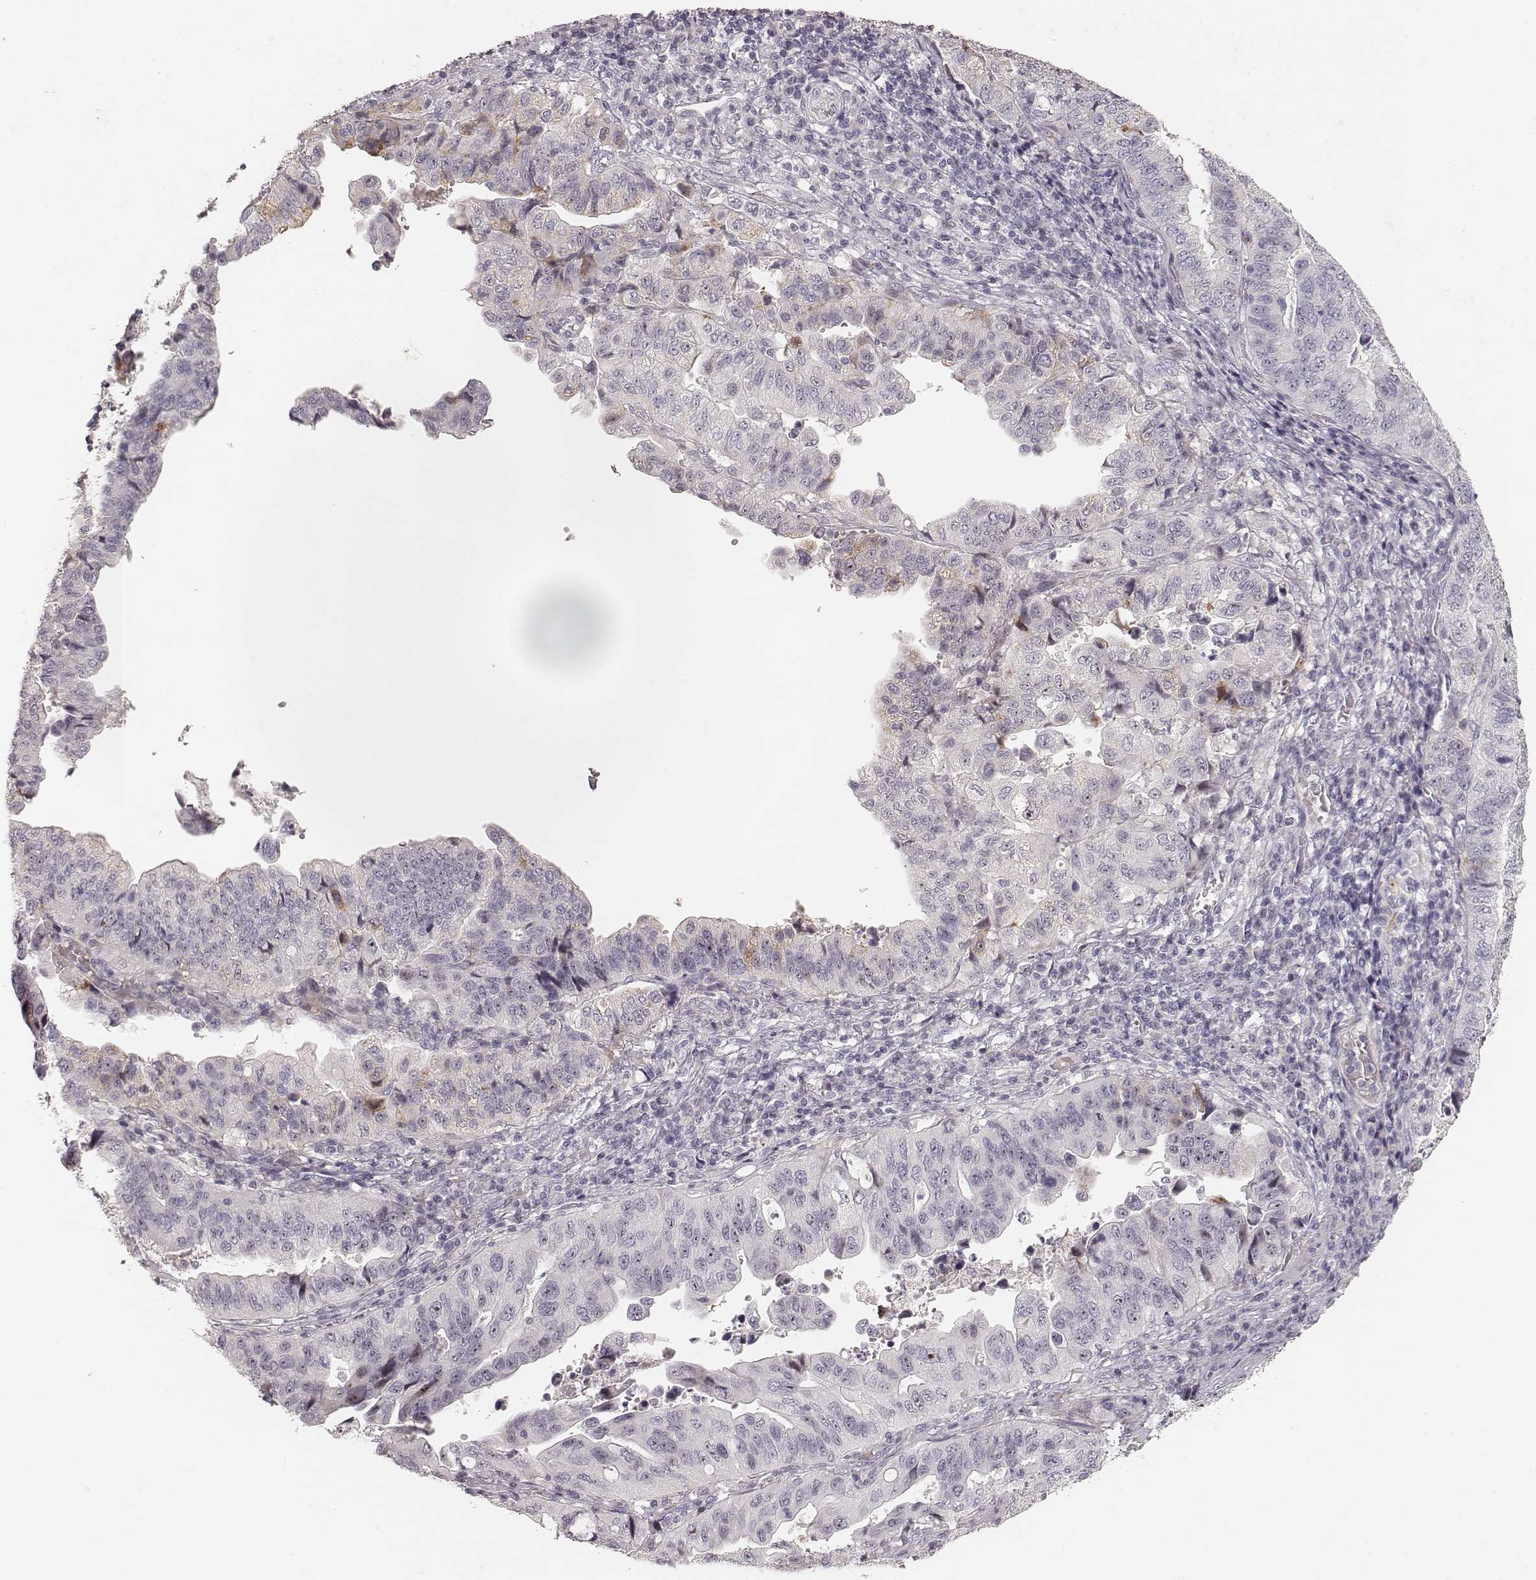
{"staining": {"intensity": "negative", "quantity": "none", "location": "none"}, "tissue": "stomach cancer", "cell_type": "Tumor cells", "image_type": "cancer", "snomed": [{"axis": "morphology", "description": "Adenocarcinoma, NOS"}, {"axis": "topography", "description": "Stomach, upper"}], "caption": "Tumor cells are negative for protein expression in human stomach adenocarcinoma.", "gene": "MADCAM1", "patient": {"sex": "female", "age": 67}}